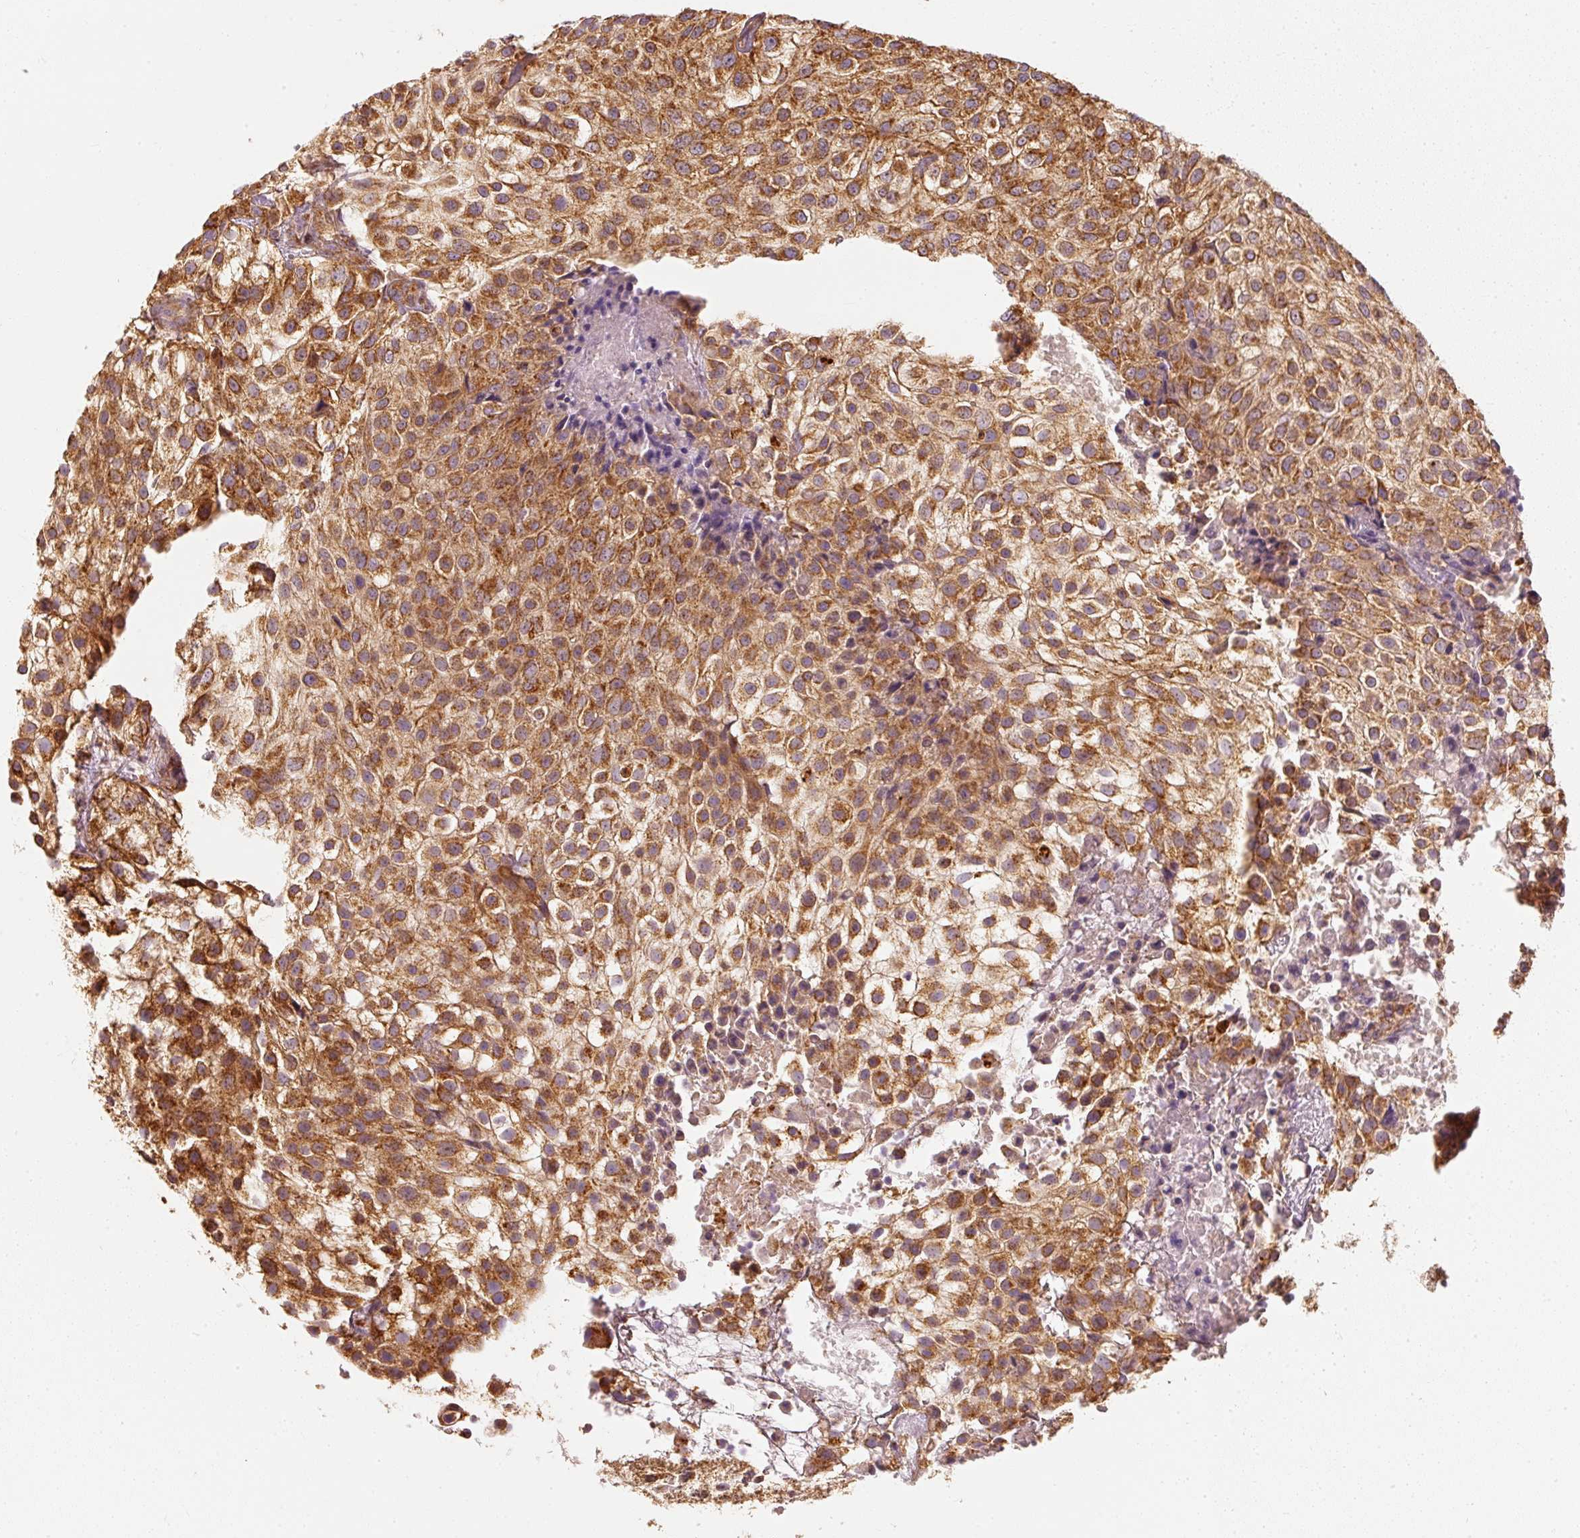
{"staining": {"intensity": "strong", "quantity": ">75%", "location": "cytoplasmic/membranous"}, "tissue": "urothelial cancer", "cell_type": "Tumor cells", "image_type": "cancer", "snomed": [{"axis": "morphology", "description": "Urothelial carcinoma, High grade"}, {"axis": "topography", "description": "Urinary bladder"}], "caption": "High-power microscopy captured an IHC micrograph of high-grade urothelial carcinoma, revealing strong cytoplasmic/membranous staining in approximately >75% of tumor cells.", "gene": "TOMM40", "patient": {"sex": "male", "age": 56}}